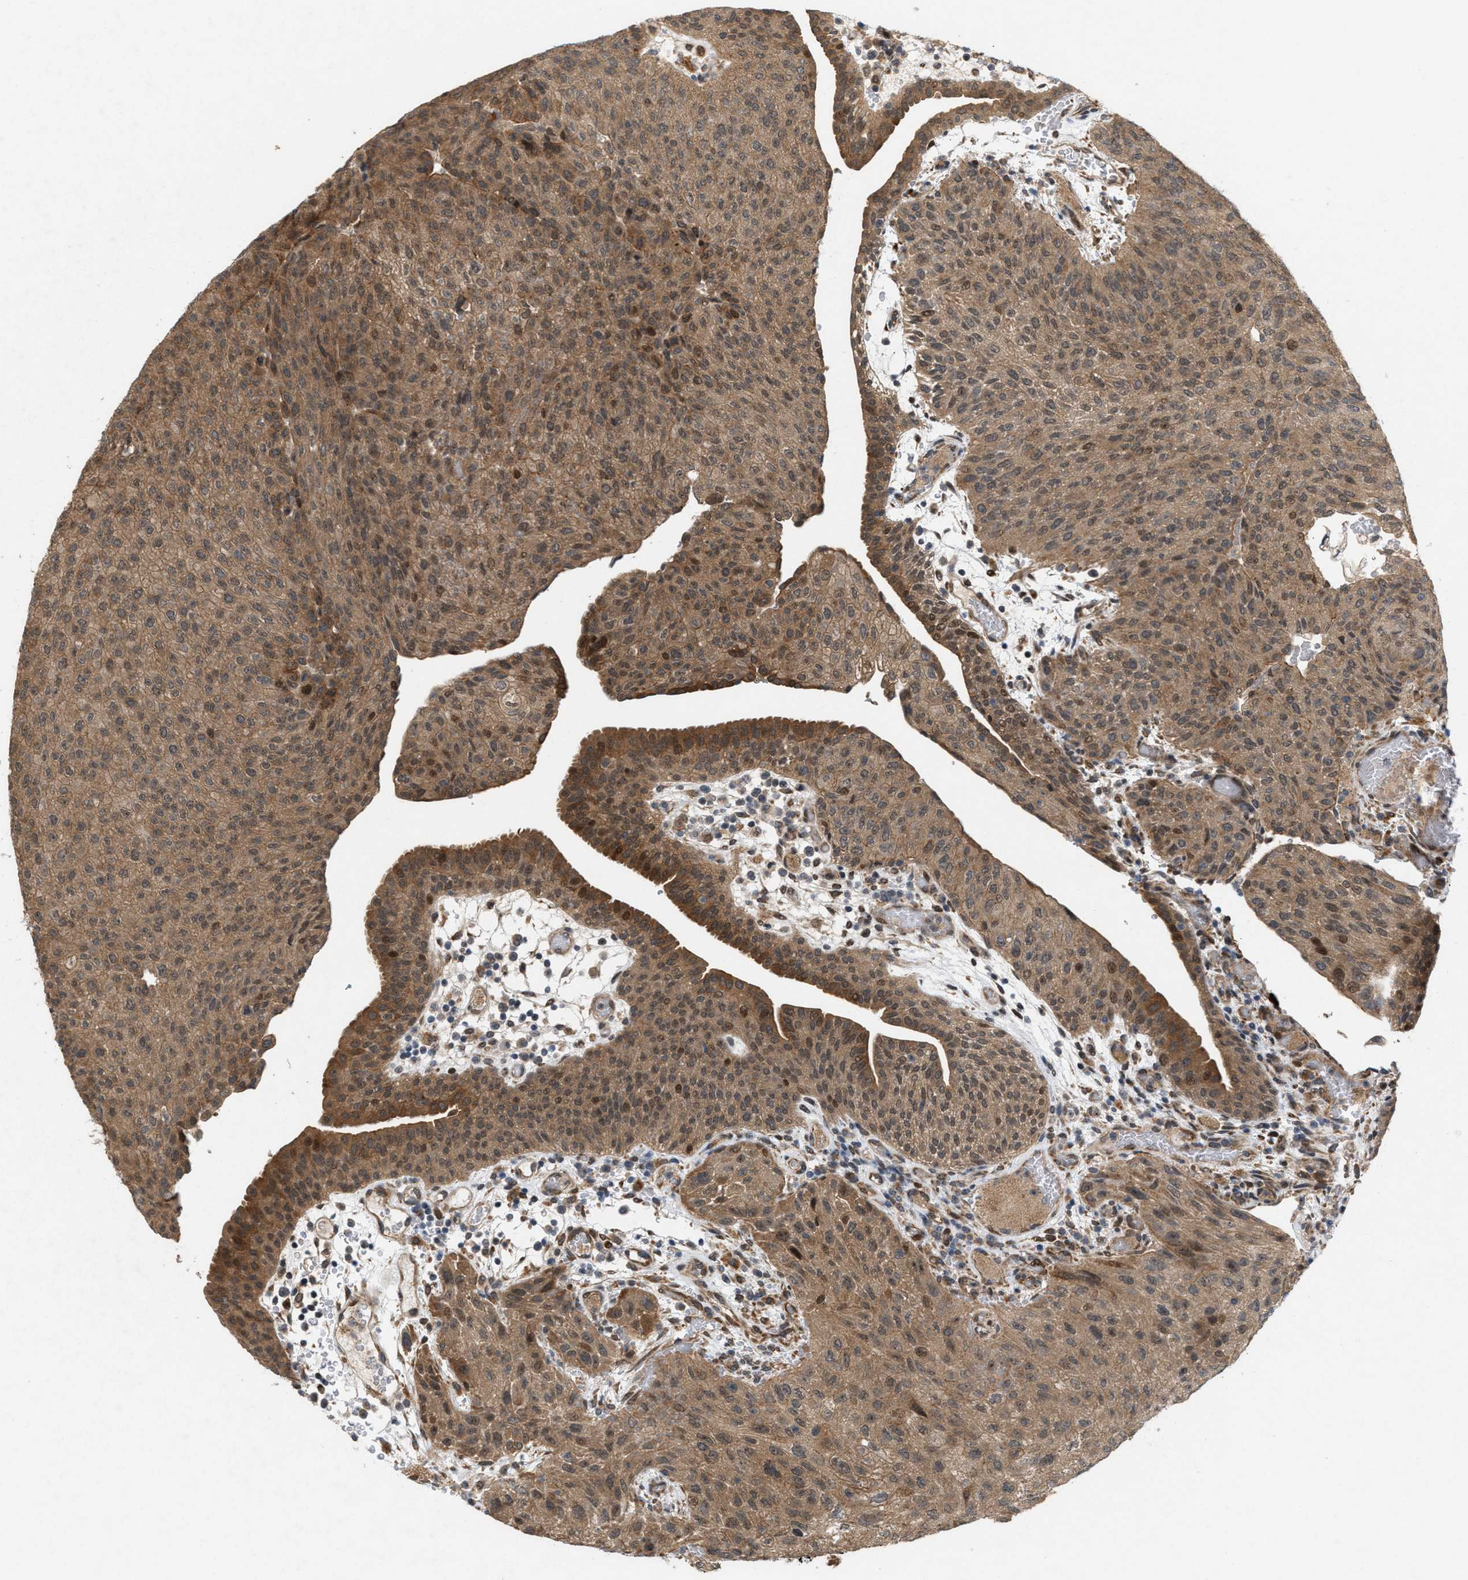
{"staining": {"intensity": "moderate", "quantity": ">75%", "location": "cytoplasmic/membranous,nuclear"}, "tissue": "urothelial cancer", "cell_type": "Tumor cells", "image_type": "cancer", "snomed": [{"axis": "morphology", "description": "Urothelial carcinoma, Low grade"}, {"axis": "morphology", "description": "Urothelial carcinoma, High grade"}, {"axis": "topography", "description": "Urinary bladder"}], "caption": "Immunohistochemical staining of human urothelial cancer reveals medium levels of moderate cytoplasmic/membranous and nuclear protein staining in about >75% of tumor cells.", "gene": "MFSD6", "patient": {"sex": "male", "age": 35}}